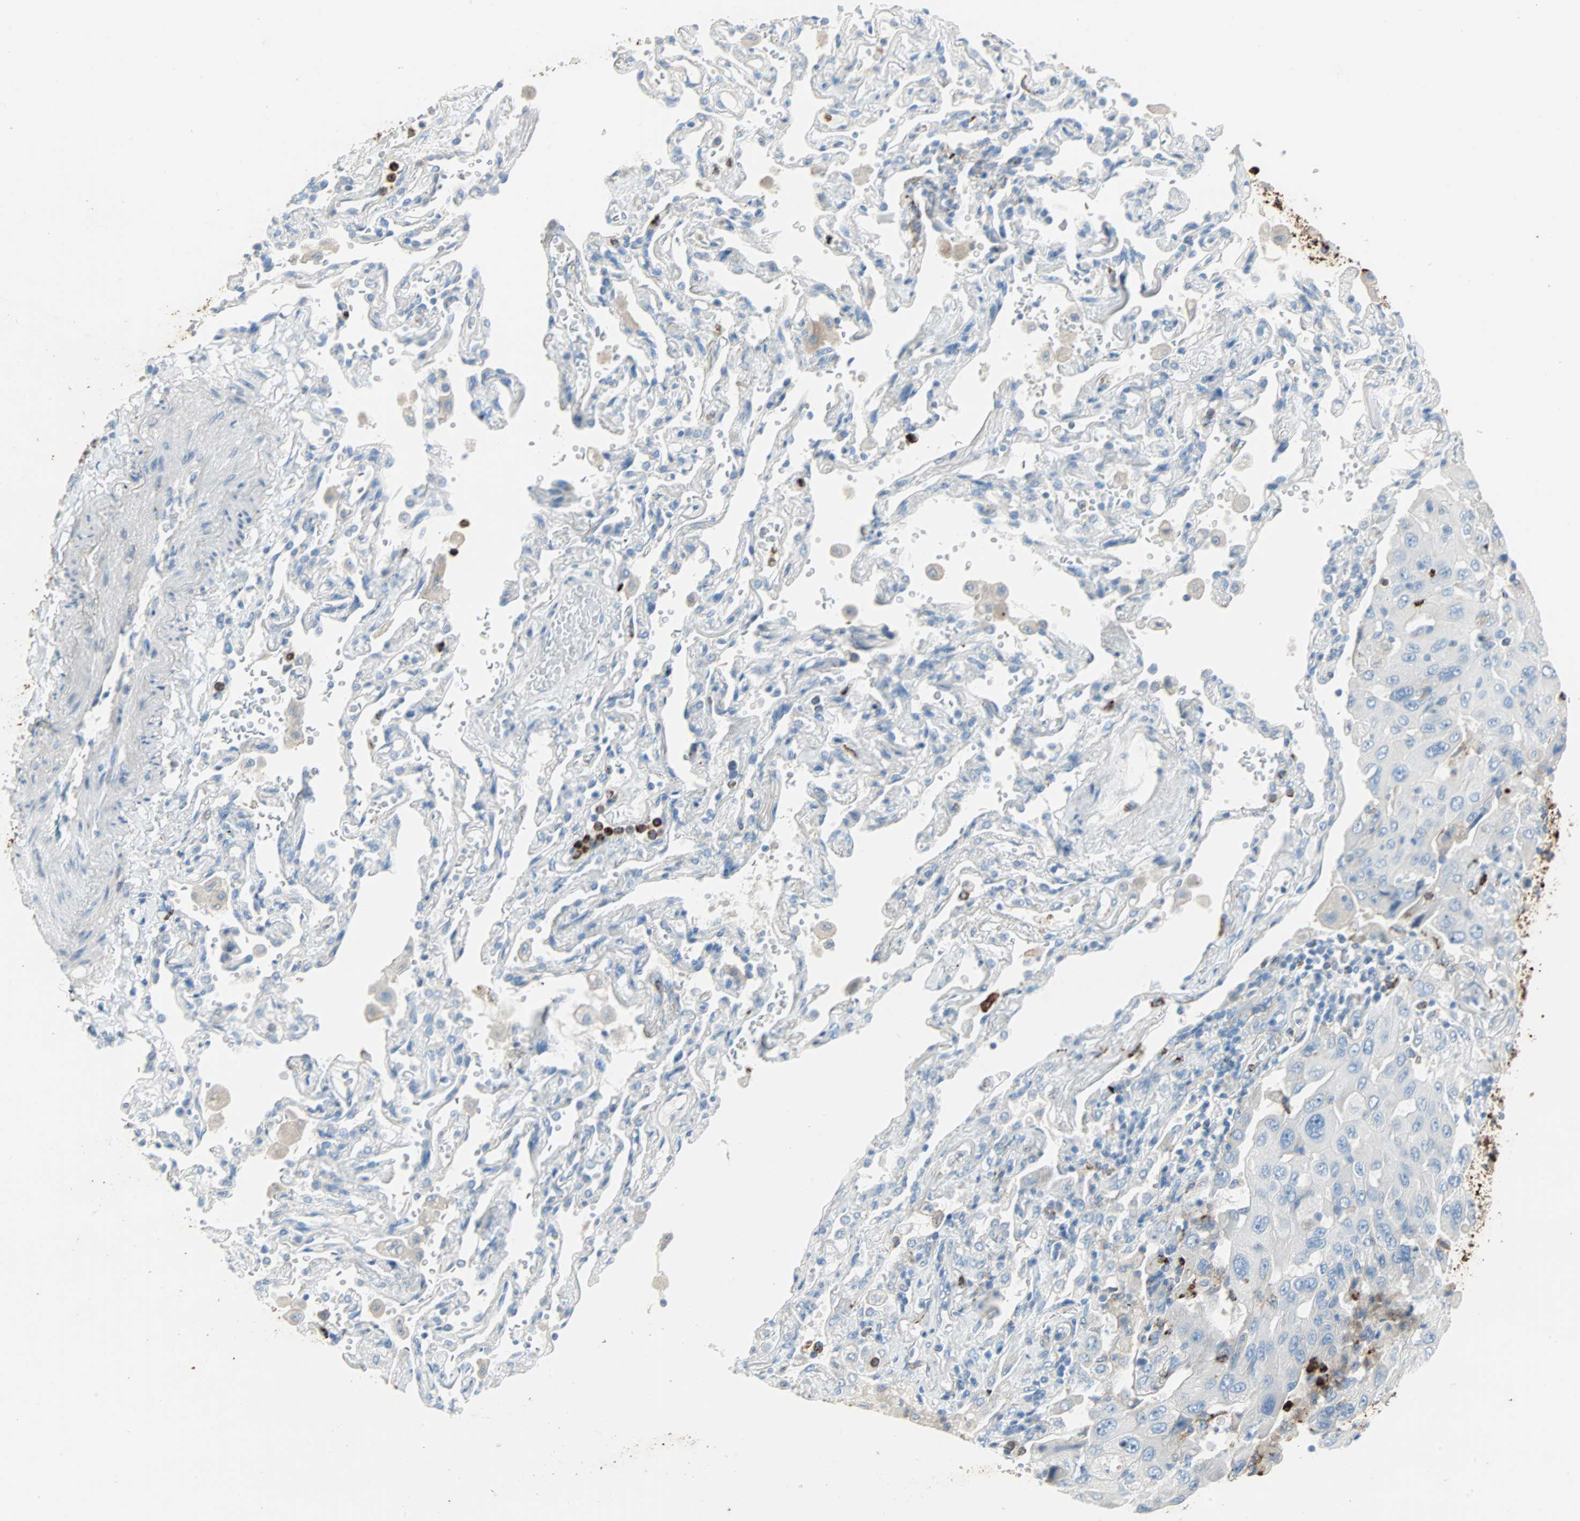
{"staining": {"intensity": "negative", "quantity": "none", "location": "none"}, "tissue": "lung cancer", "cell_type": "Tumor cells", "image_type": "cancer", "snomed": [{"axis": "morphology", "description": "Adenocarcinoma, NOS"}, {"axis": "topography", "description": "Lung"}], "caption": "Immunohistochemistry photomicrograph of human lung cancer stained for a protein (brown), which reveals no expression in tumor cells.", "gene": "CLEC4A", "patient": {"sex": "female", "age": 65}}